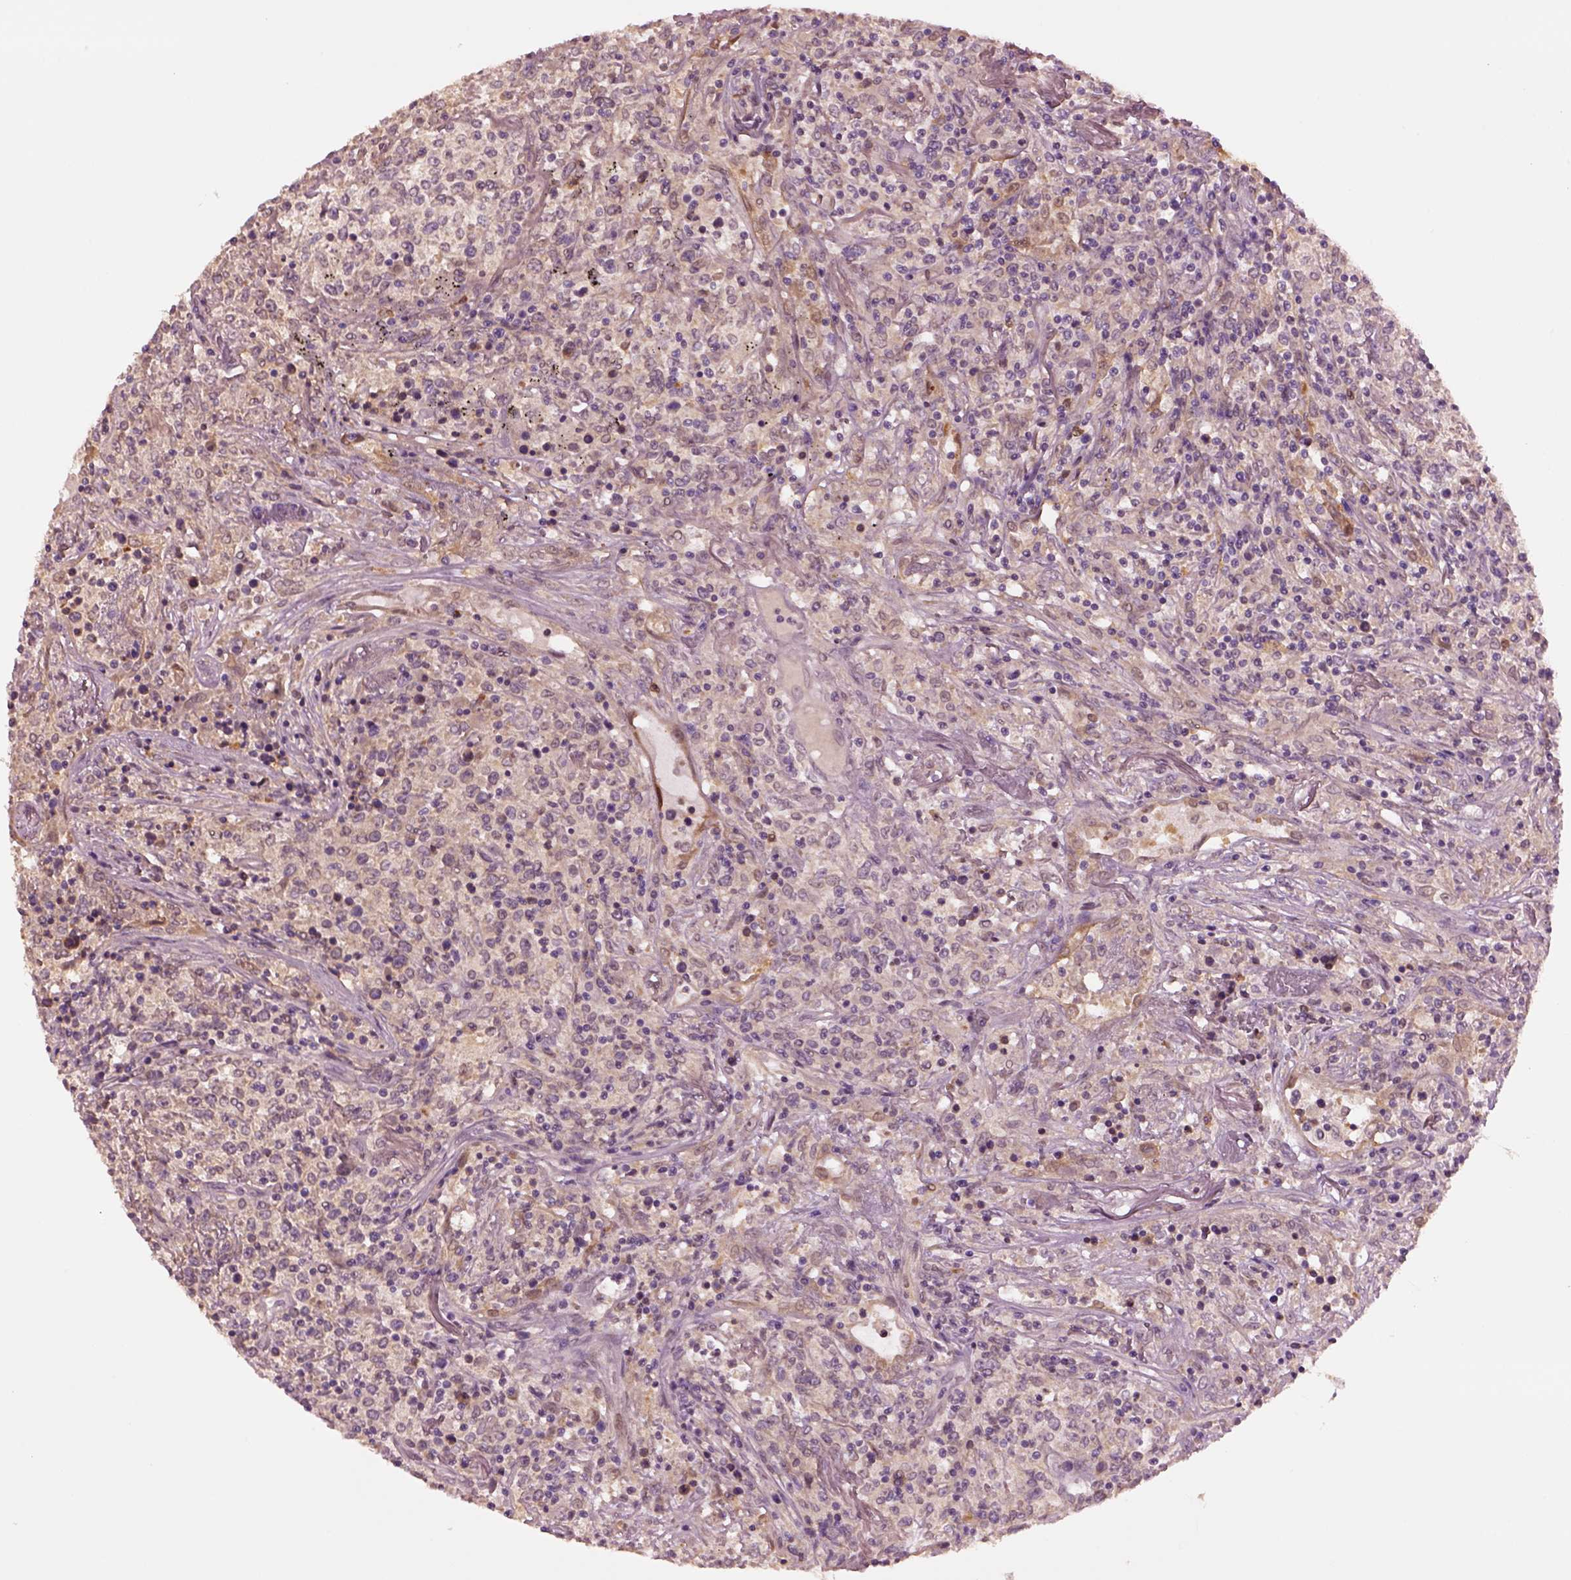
{"staining": {"intensity": "negative", "quantity": "none", "location": "none"}, "tissue": "lymphoma", "cell_type": "Tumor cells", "image_type": "cancer", "snomed": [{"axis": "morphology", "description": "Malignant lymphoma, non-Hodgkin's type, High grade"}, {"axis": "topography", "description": "Lung"}], "caption": "The histopathology image demonstrates no staining of tumor cells in lymphoma.", "gene": "CLPSL1", "patient": {"sex": "male", "age": 79}}